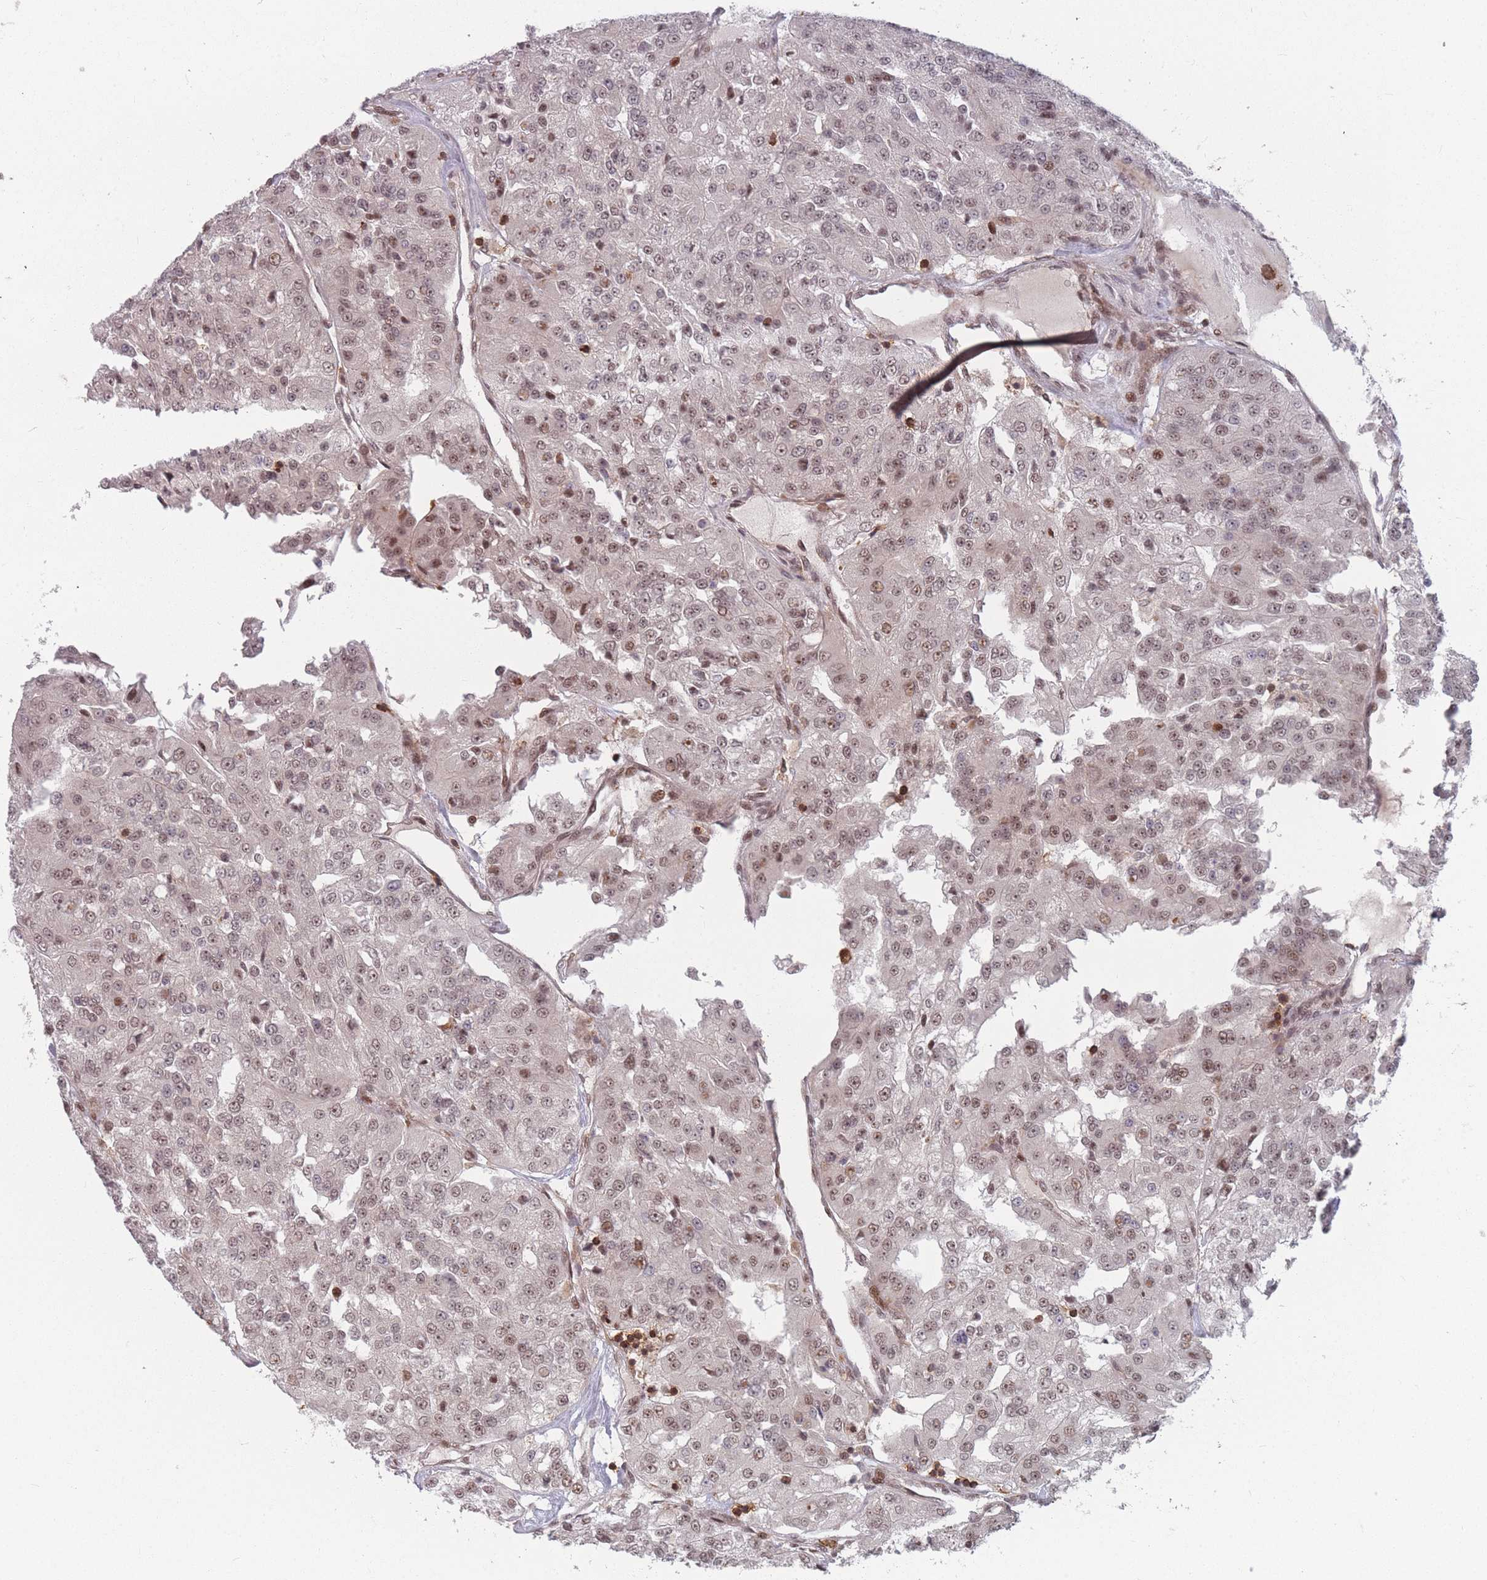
{"staining": {"intensity": "weak", "quantity": ">75%", "location": "nuclear"}, "tissue": "renal cancer", "cell_type": "Tumor cells", "image_type": "cancer", "snomed": [{"axis": "morphology", "description": "Adenocarcinoma, NOS"}, {"axis": "topography", "description": "Kidney"}], "caption": "Adenocarcinoma (renal) was stained to show a protein in brown. There is low levels of weak nuclear expression in approximately >75% of tumor cells.", "gene": "WDR55", "patient": {"sex": "female", "age": 63}}